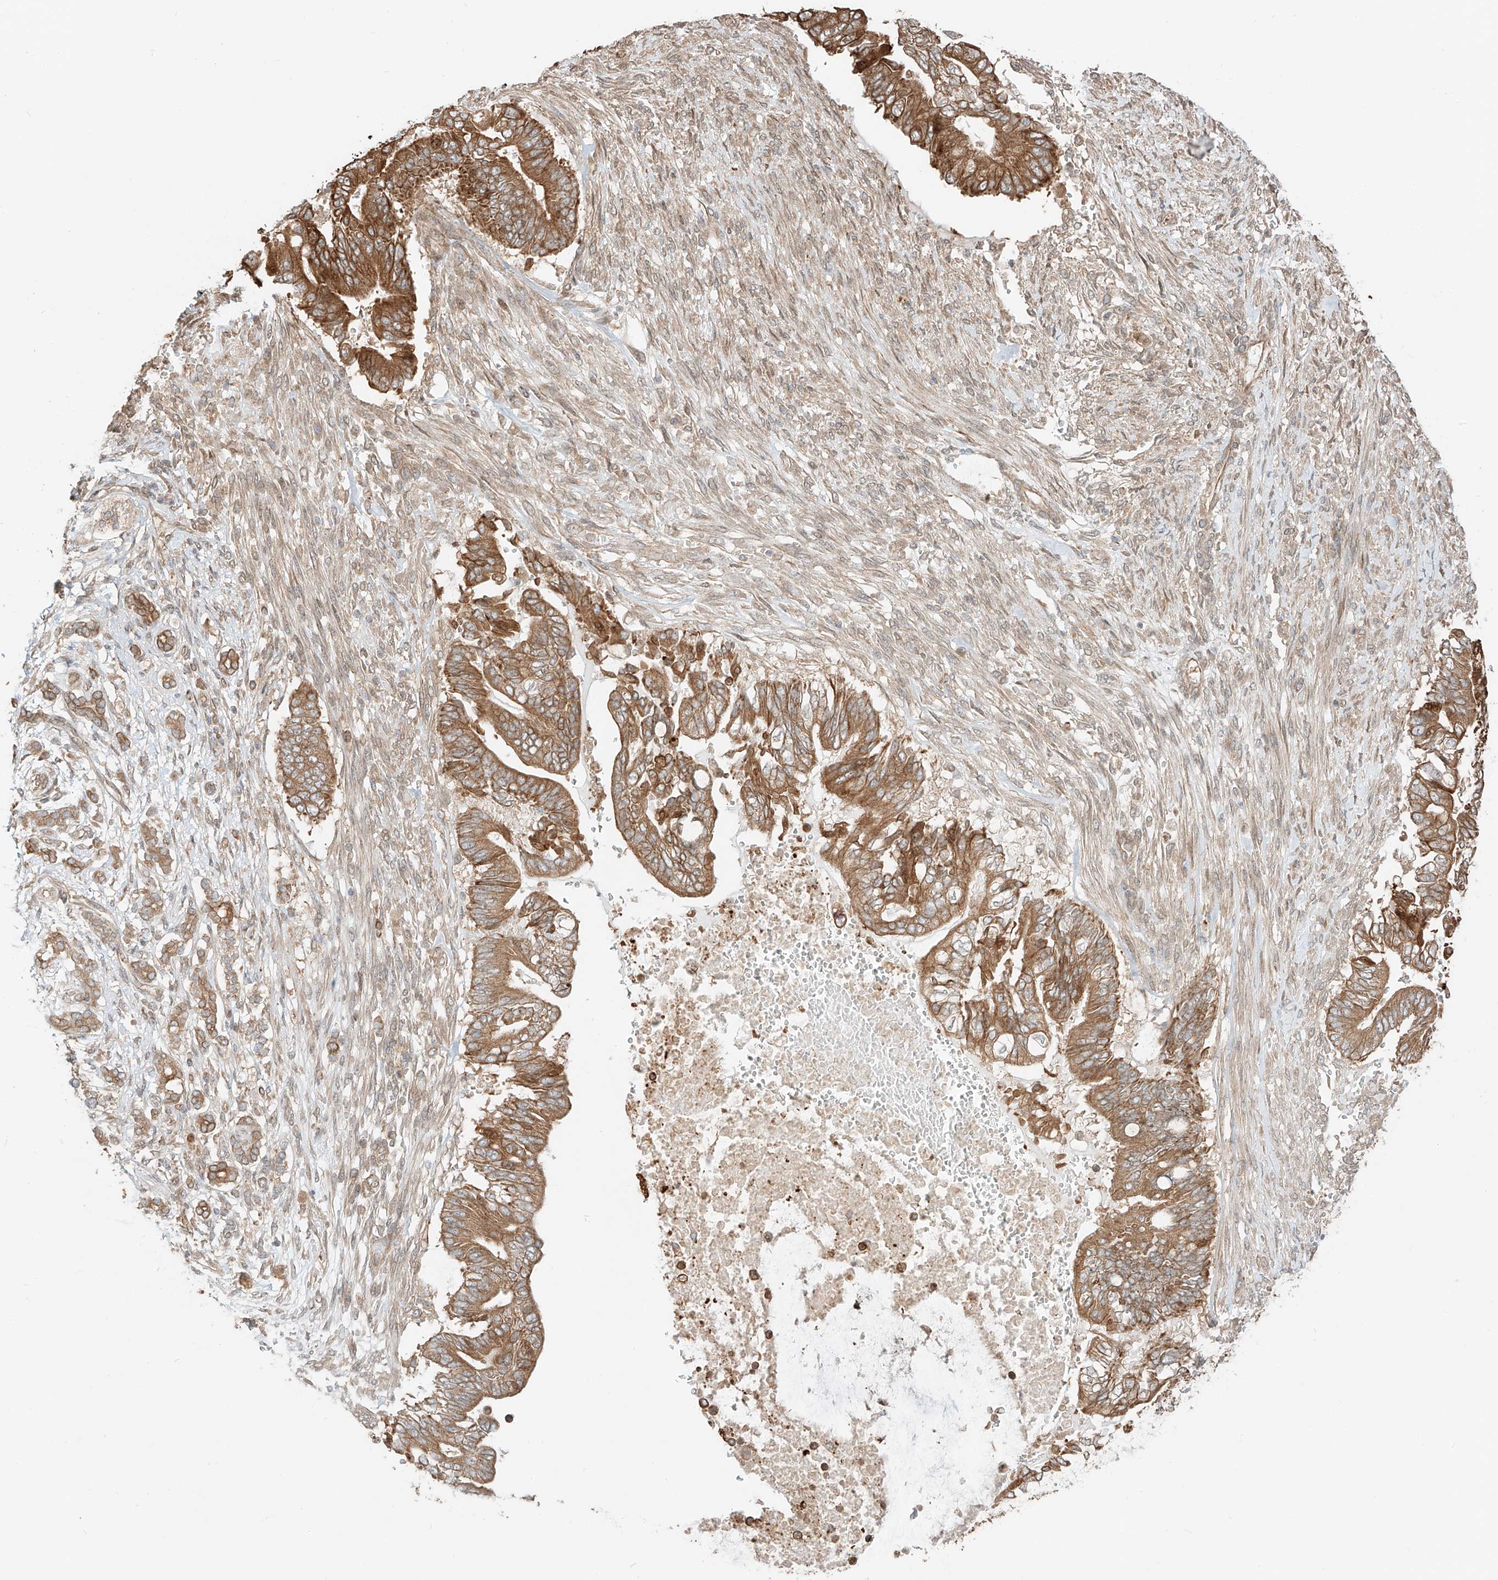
{"staining": {"intensity": "moderate", "quantity": ">75%", "location": "cytoplasmic/membranous"}, "tissue": "pancreatic cancer", "cell_type": "Tumor cells", "image_type": "cancer", "snomed": [{"axis": "morphology", "description": "Adenocarcinoma, NOS"}, {"axis": "topography", "description": "Pancreas"}], "caption": "High-power microscopy captured an IHC histopathology image of adenocarcinoma (pancreatic), revealing moderate cytoplasmic/membranous staining in about >75% of tumor cells. (Brightfield microscopy of DAB IHC at high magnification).", "gene": "CEP162", "patient": {"sex": "male", "age": 68}}